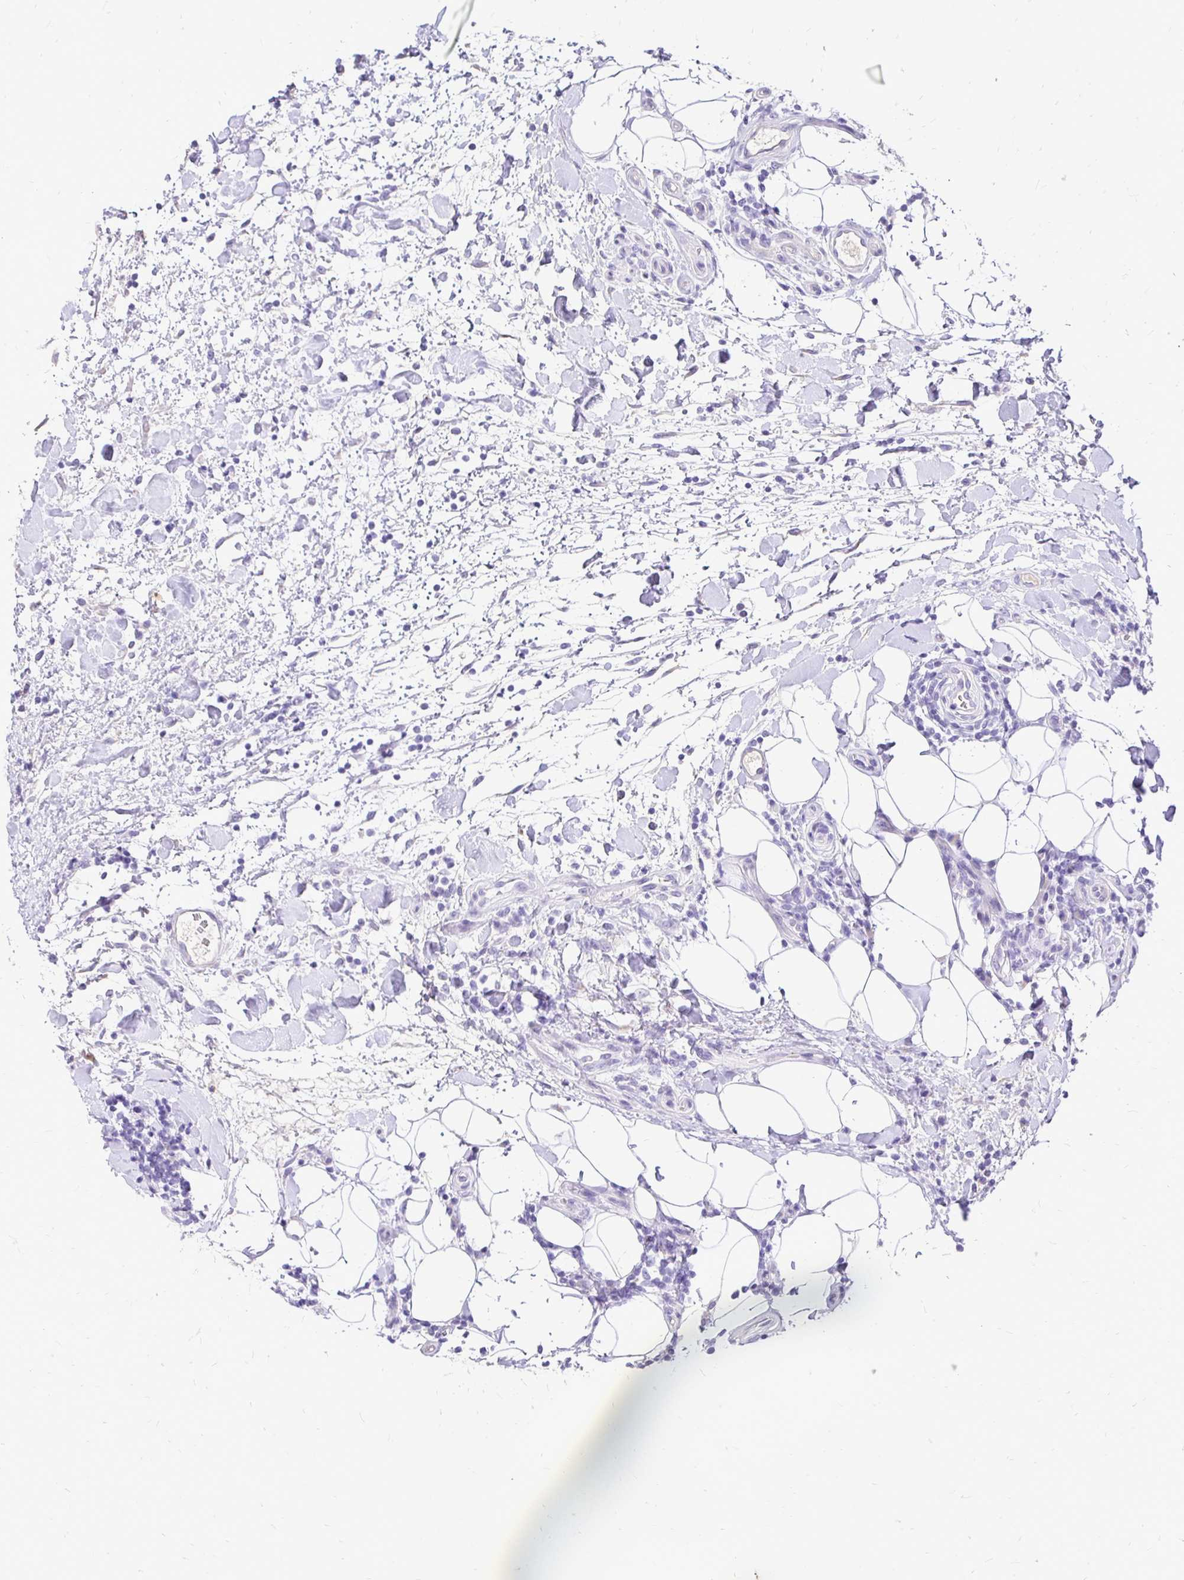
{"staining": {"intensity": "negative", "quantity": "none", "location": "none"}, "tissue": "testis cancer", "cell_type": "Tumor cells", "image_type": "cancer", "snomed": [{"axis": "morphology", "description": "Carcinoma, Embryonal, NOS"}, {"axis": "topography", "description": "Testis"}], "caption": "This is a histopathology image of immunohistochemistry (IHC) staining of testis cancer, which shows no positivity in tumor cells.", "gene": "TAF1D", "patient": {"sex": "male", "age": 24}}